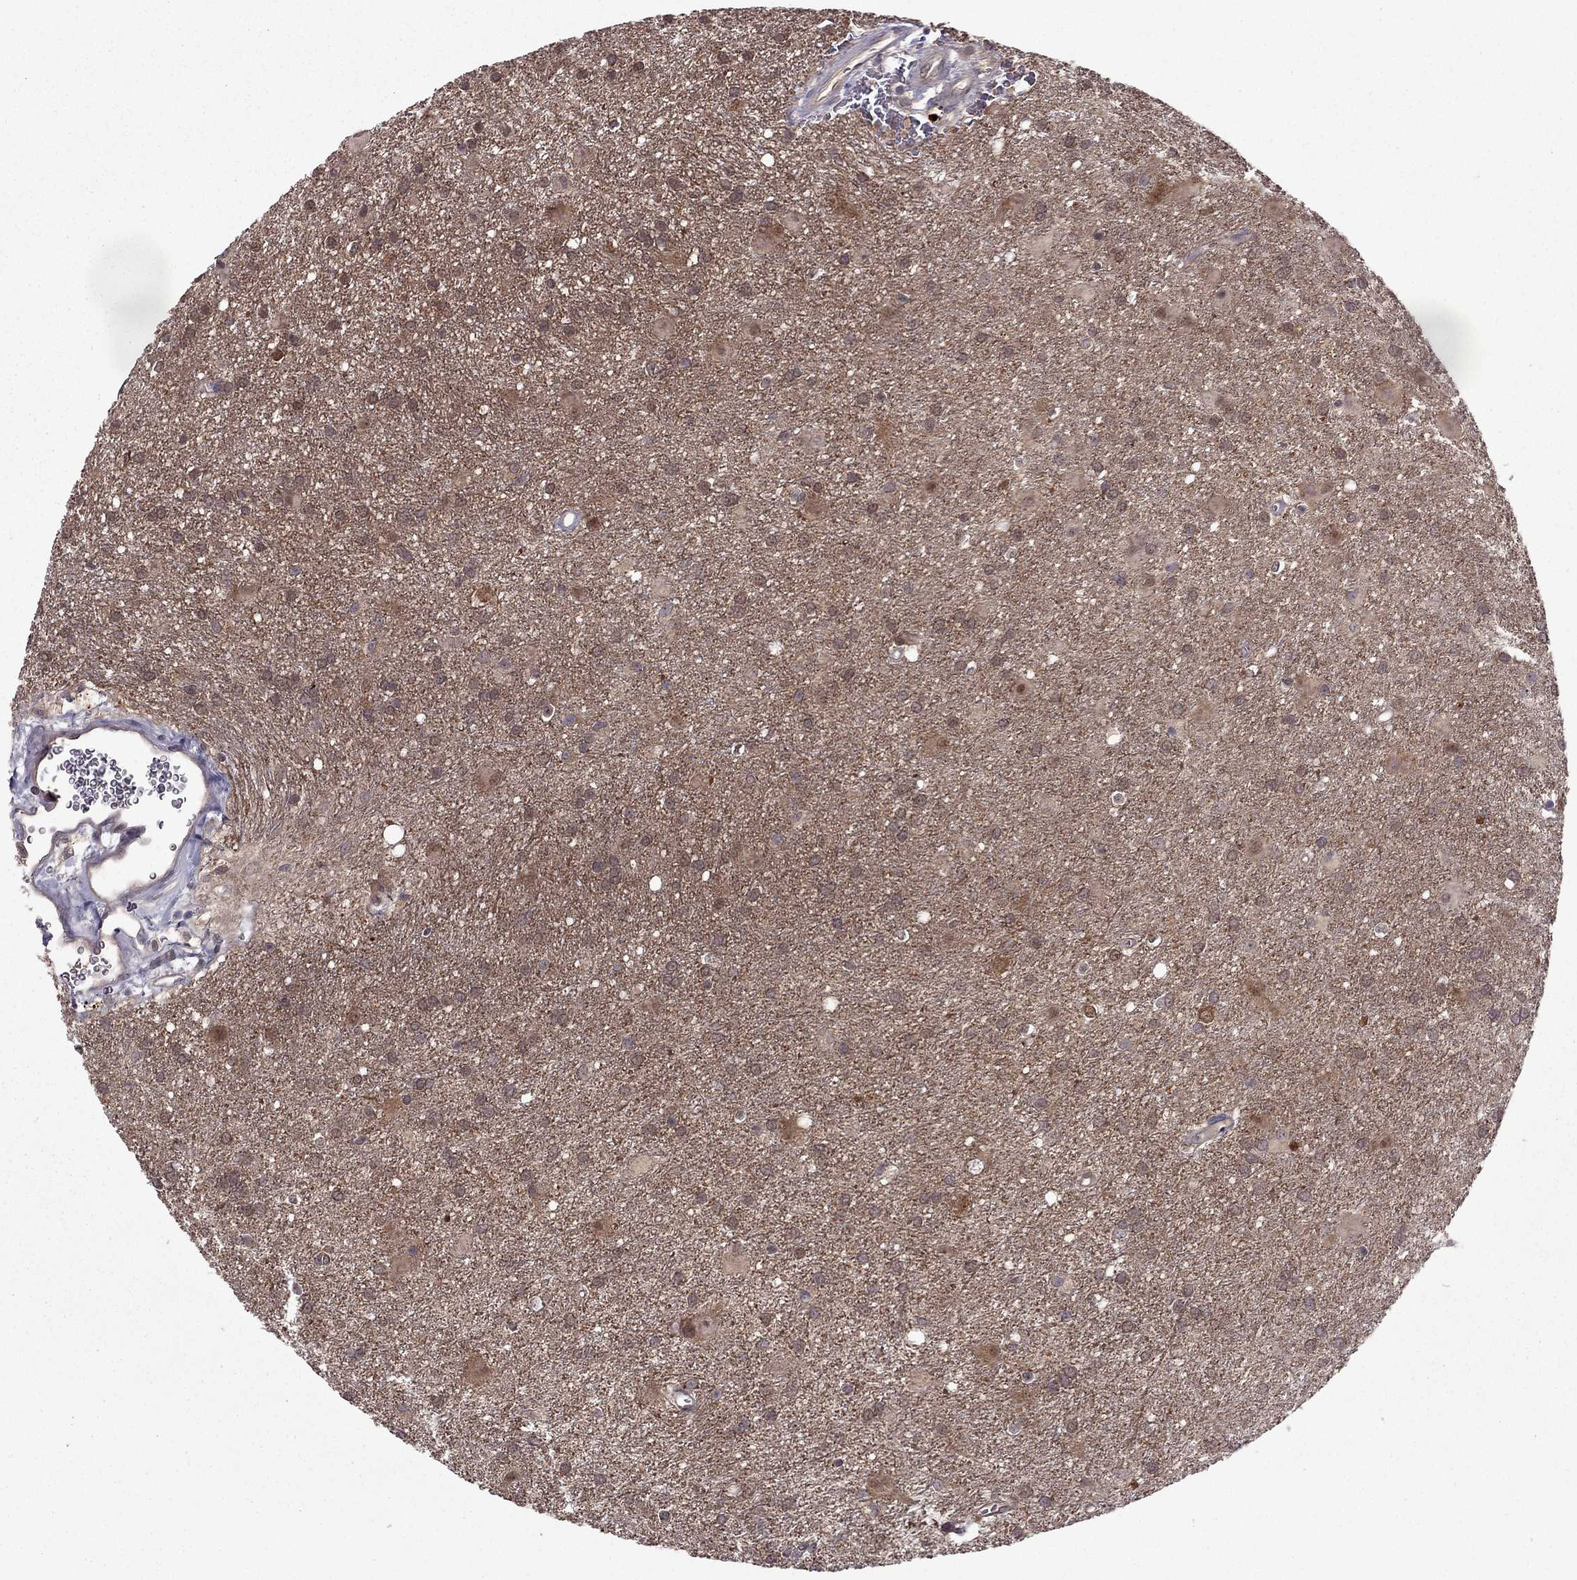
{"staining": {"intensity": "weak", "quantity": ">75%", "location": "cytoplasmic/membranous"}, "tissue": "glioma", "cell_type": "Tumor cells", "image_type": "cancer", "snomed": [{"axis": "morphology", "description": "Glioma, malignant, Low grade"}, {"axis": "topography", "description": "Brain"}], "caption": "Human glioma stained with a brown dye shows weak cytoplasmic/membranous positive expression in approximately >75% of tumor cells.", "gene": "CDK5", "patient": {"sex": "male", "age": 58}}